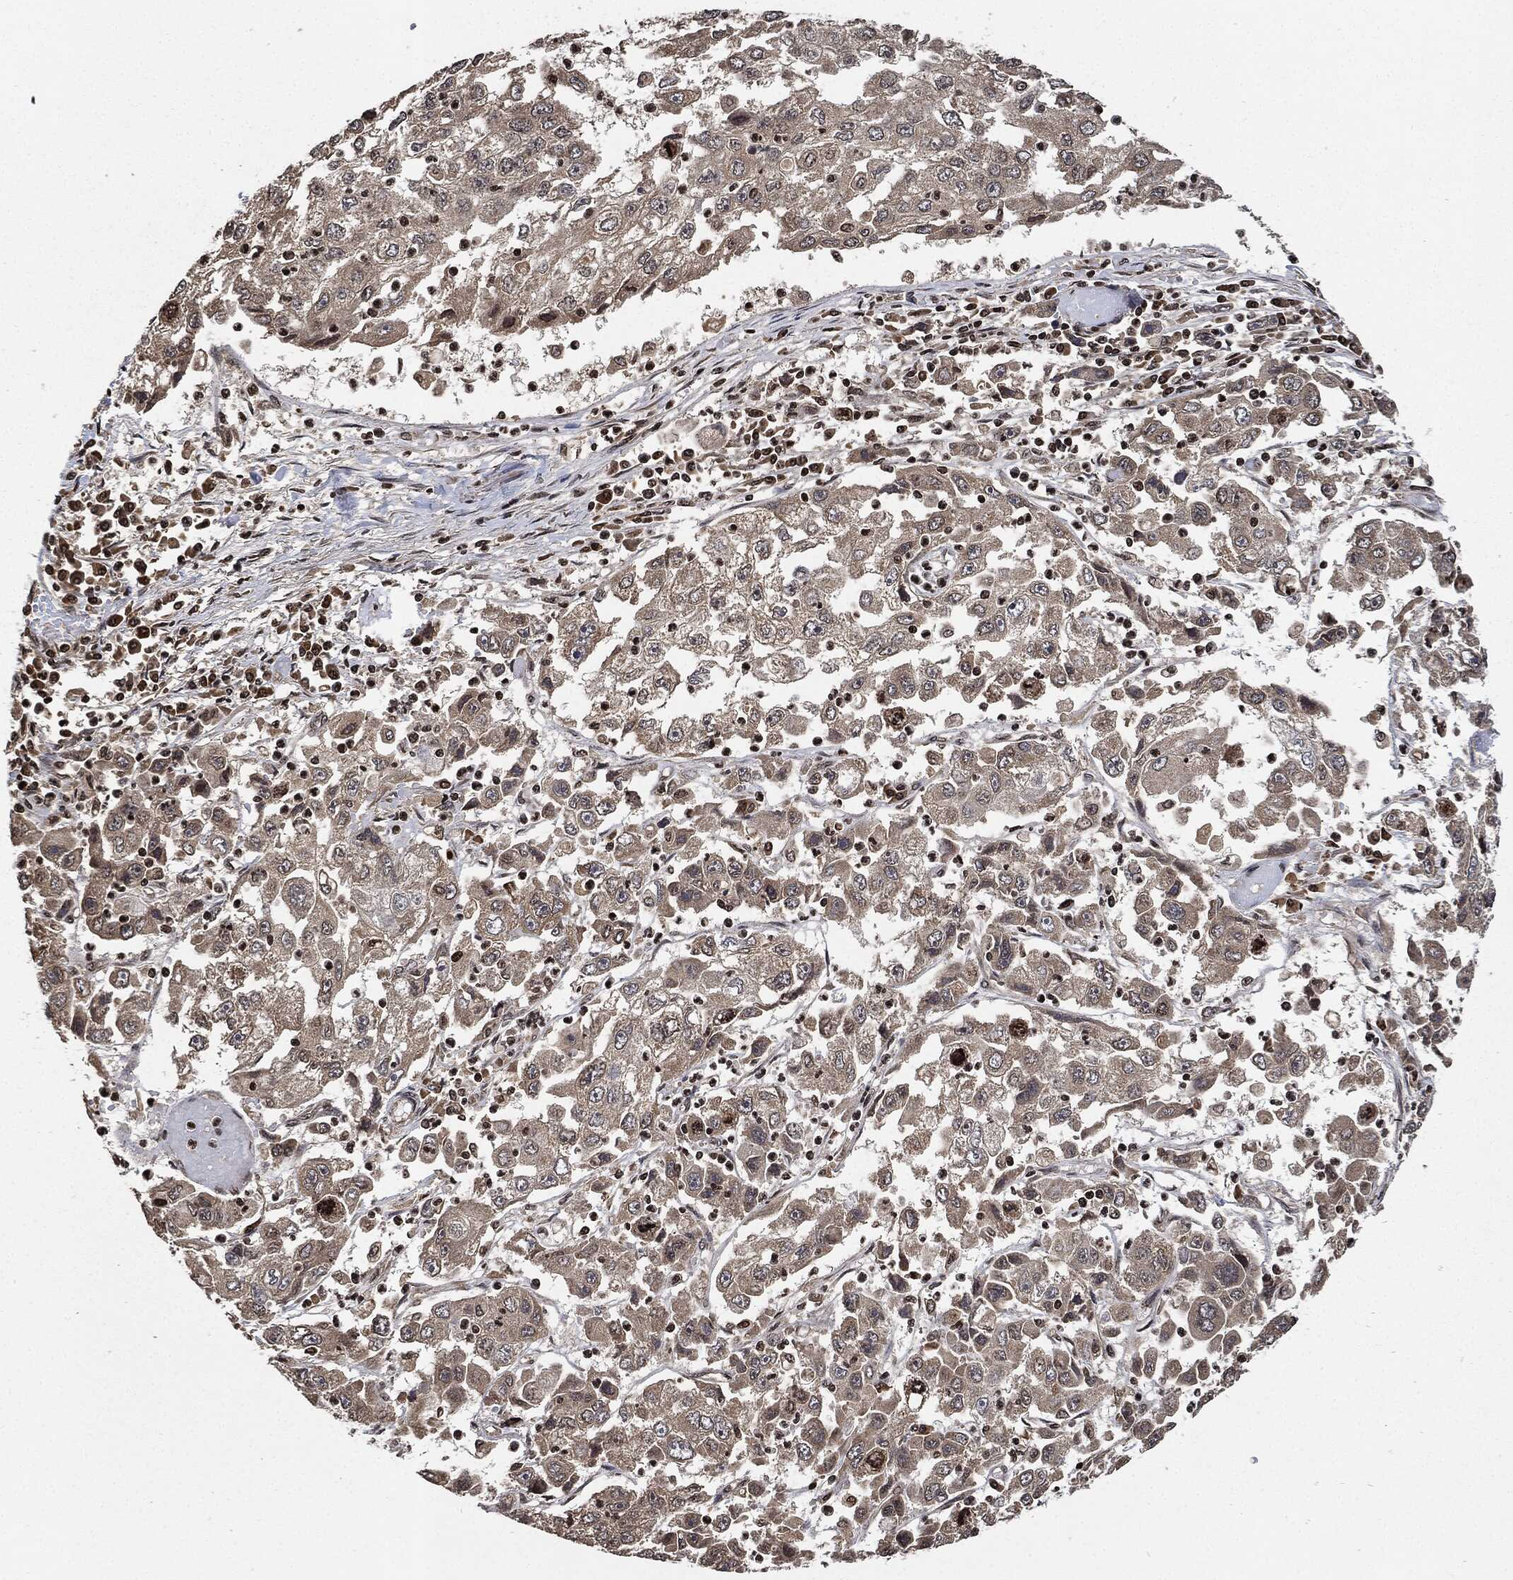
{"staining": {"intensity": "negative", "quantity": "none", "location": "none"}, "tissue": "cervical cancer", "cell_type": "Tumor cells", "image_type": "cancer", "snomed": [{"axis": "morphology", "description": "Squamous cell carcinoma, NOS"}, {"axis": "topography", "description": "Cervix"}], "caption": "This is an immunohistochemistry (IHC) image of squamous cell carcinoma (cervical). There is no positivity in tumor cells.", "gene": "PDK1", "patient": {"sex": "female", "age": 36}}